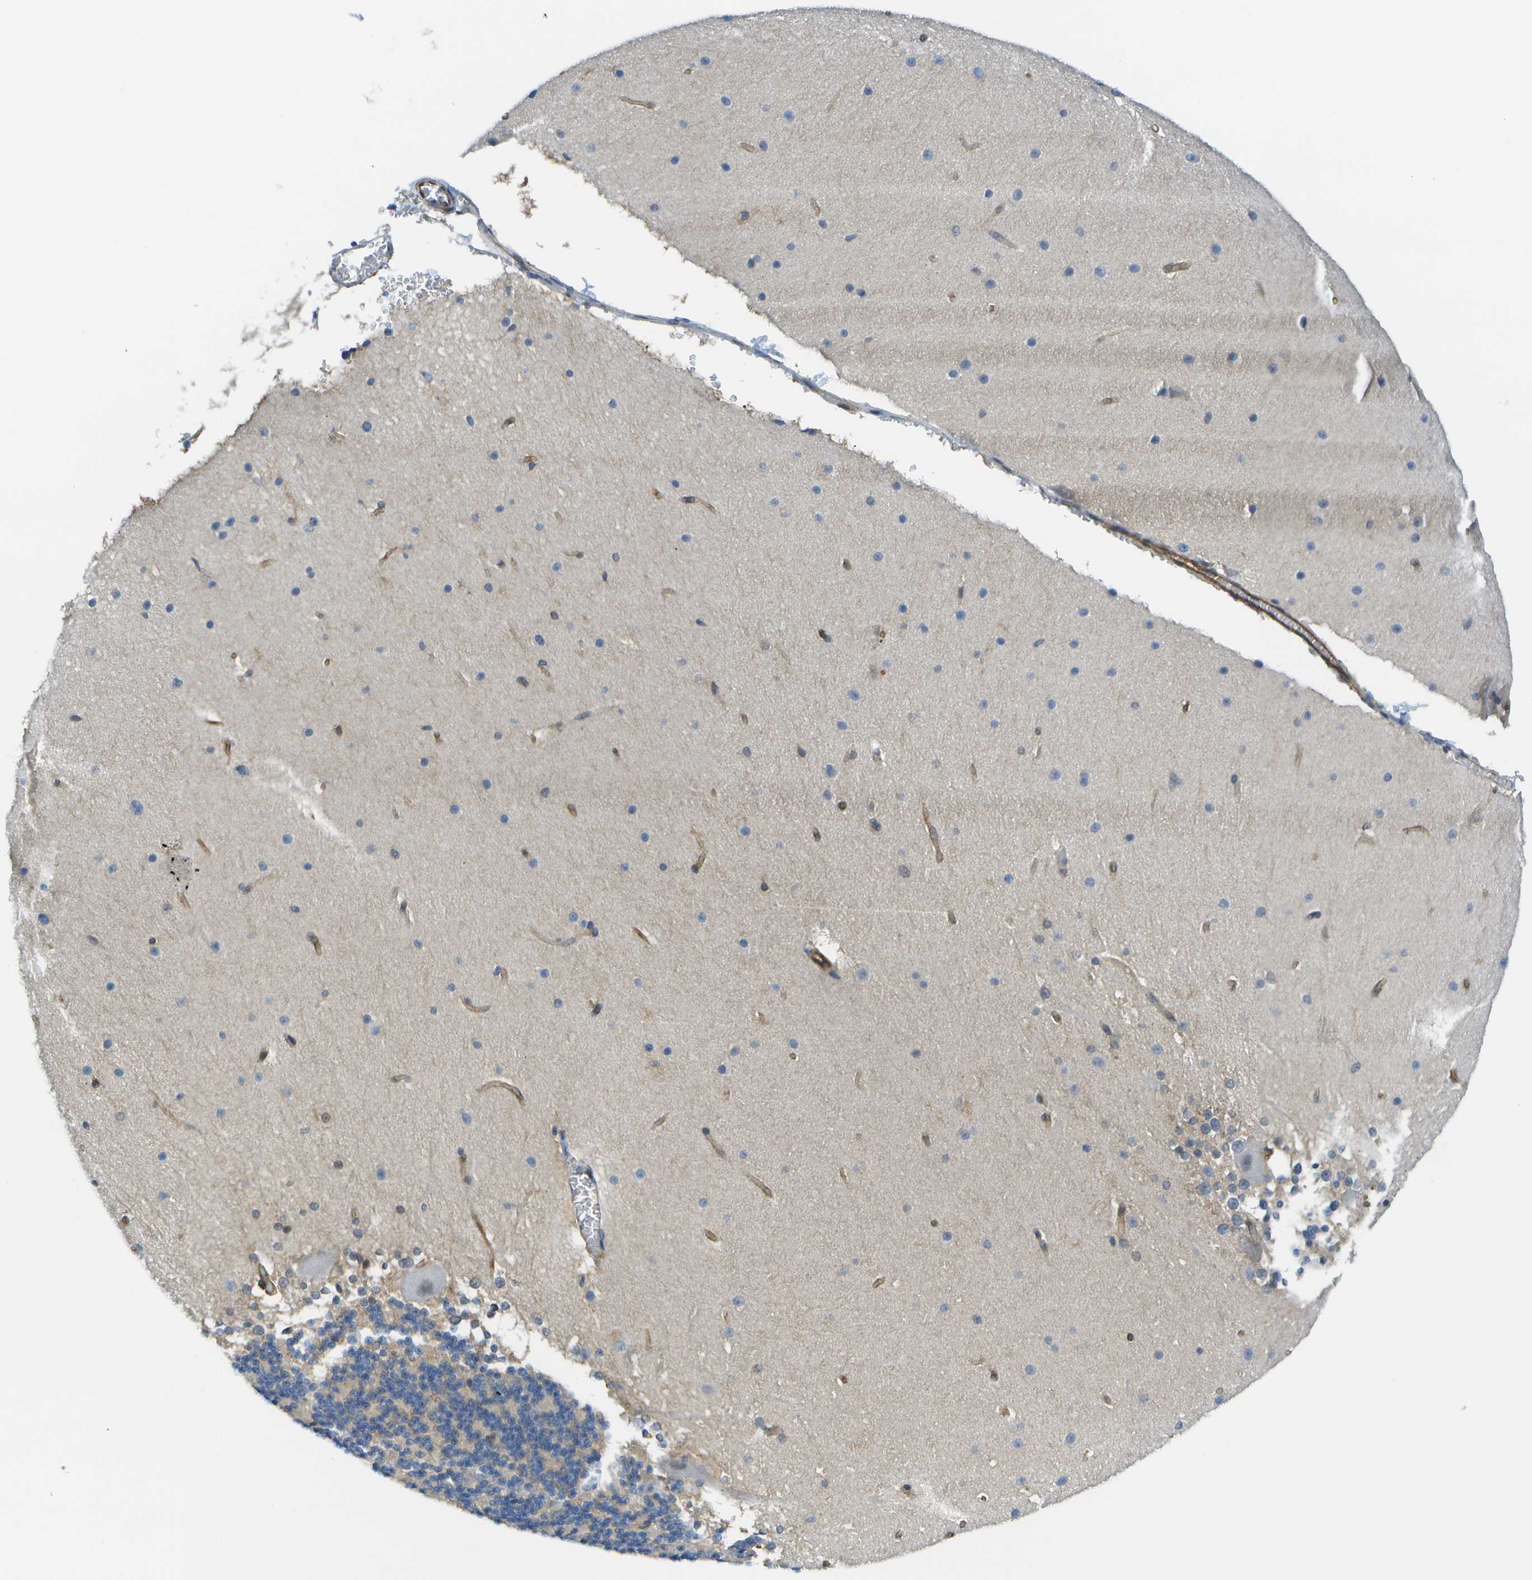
{"staining": {"intensity": "negative", "quantity": "none", "location": "none"}, "tissue": "cerebellum", "cell_type": "Cells in granular layer", "image_type": "normal", "snomed": [{"axis": "morphology", "description": "Normal tissue, NOS"}, {"axis": "topography", "description": "Cerebellum"}], "caption": "The image reveals no significant expression in cells in granular layer of cerebellum.", "gene": "KIAA0040", "patient": {"sex": "female", "age": 19}}